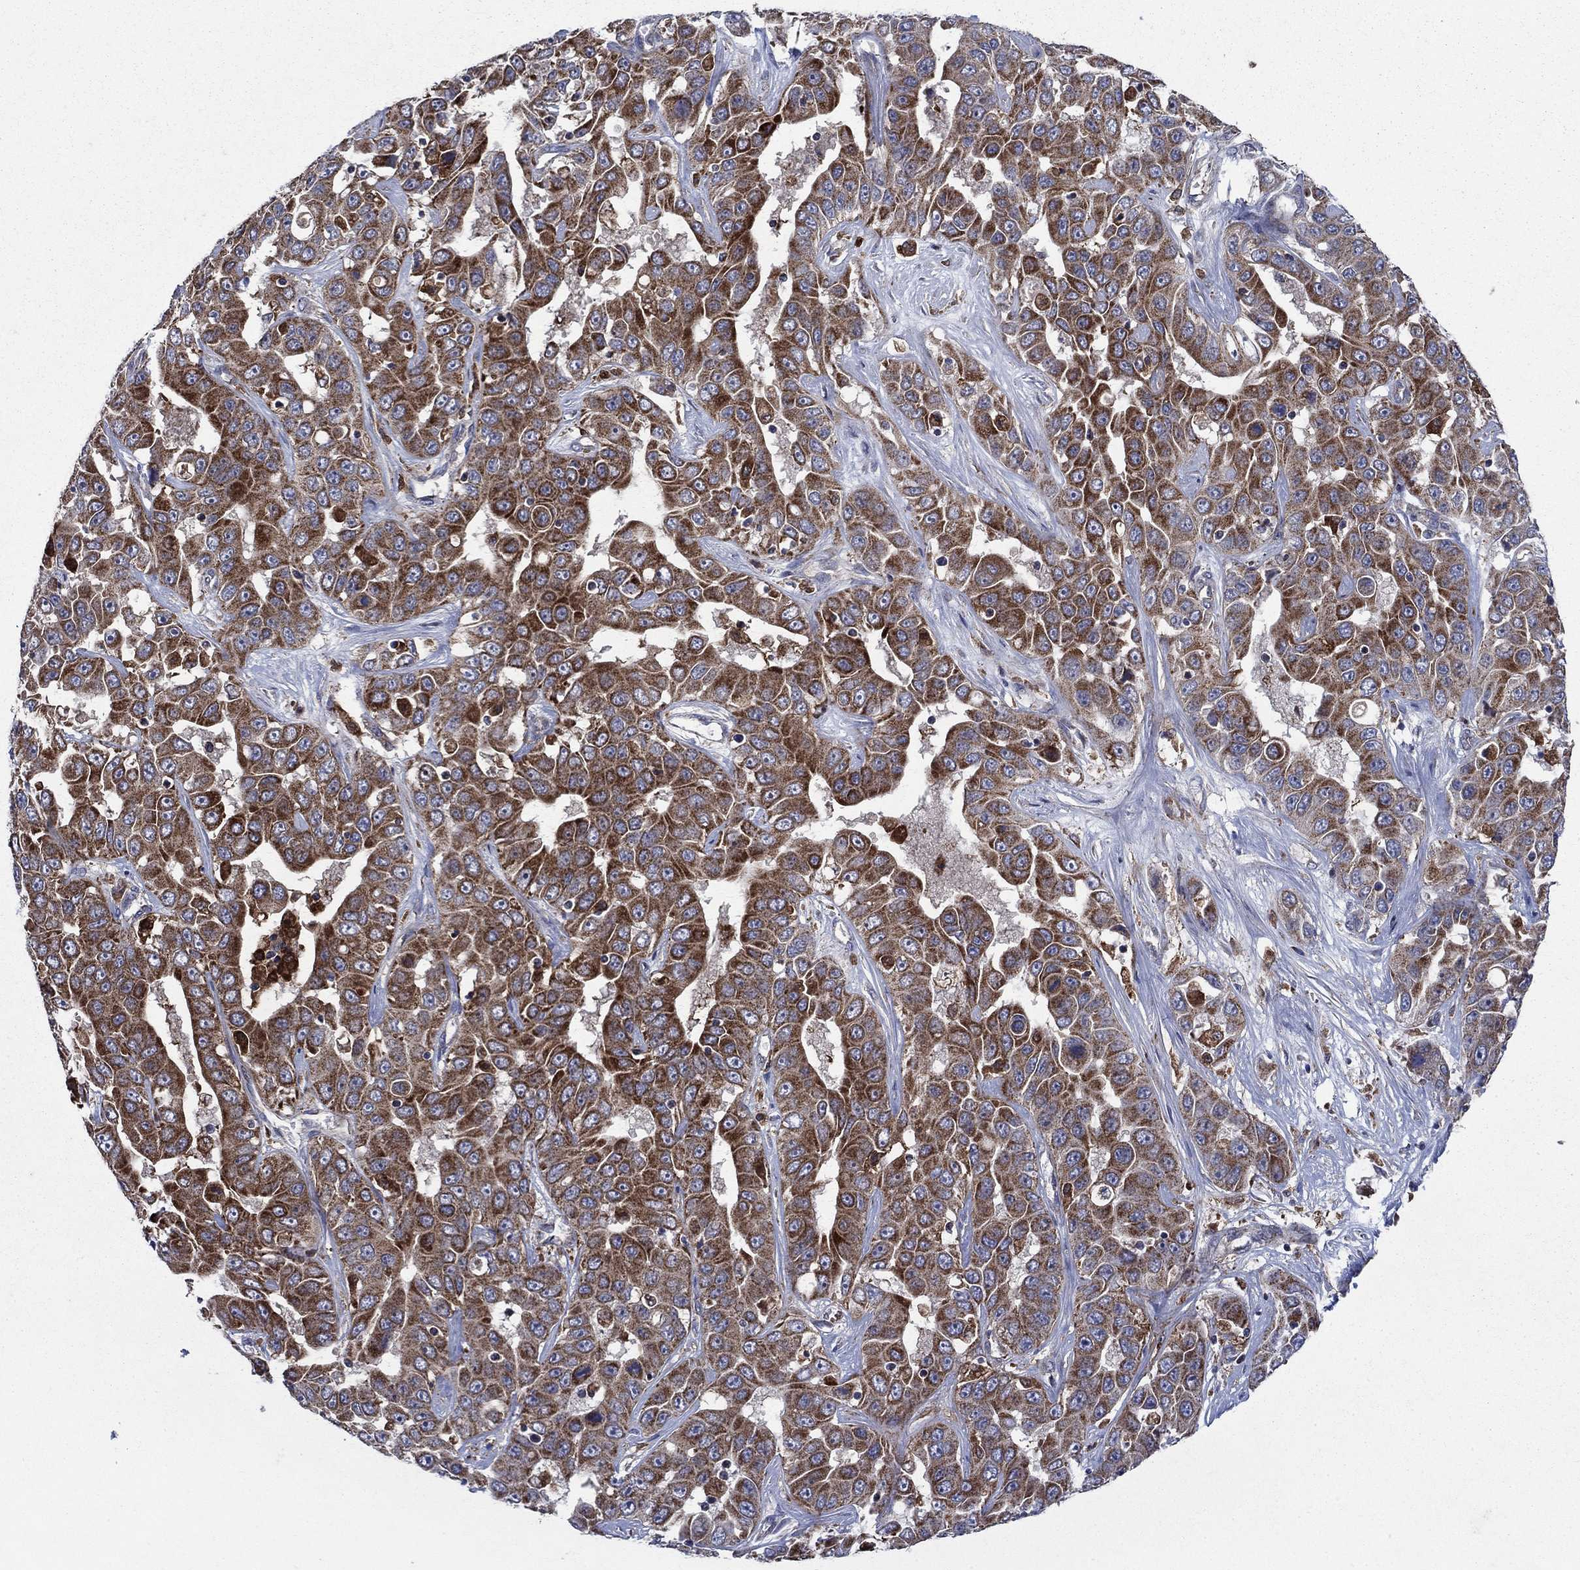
{"staining": {"intensity": "strong", "quantity": "25%-75%", "location": "cytoplasmic/membranous"}, "tissue": "liver cancer", "cell_type": "Tumor cells", "image_type": "cancer", "snomed": [{"axis": "morphology", "description": "Cholangiocarcinoma"}, {"axis": "topography", "description": "Liver"}], "caption": "There is high levels of strong cytoplasmic/membranous expression in tumor cells of liver cholangiocarcinoma, as demonstrated by immunohistochemical staining (brown color).", "gene": "RNF19B", "patient": {"sex": "female", "age": 52}}